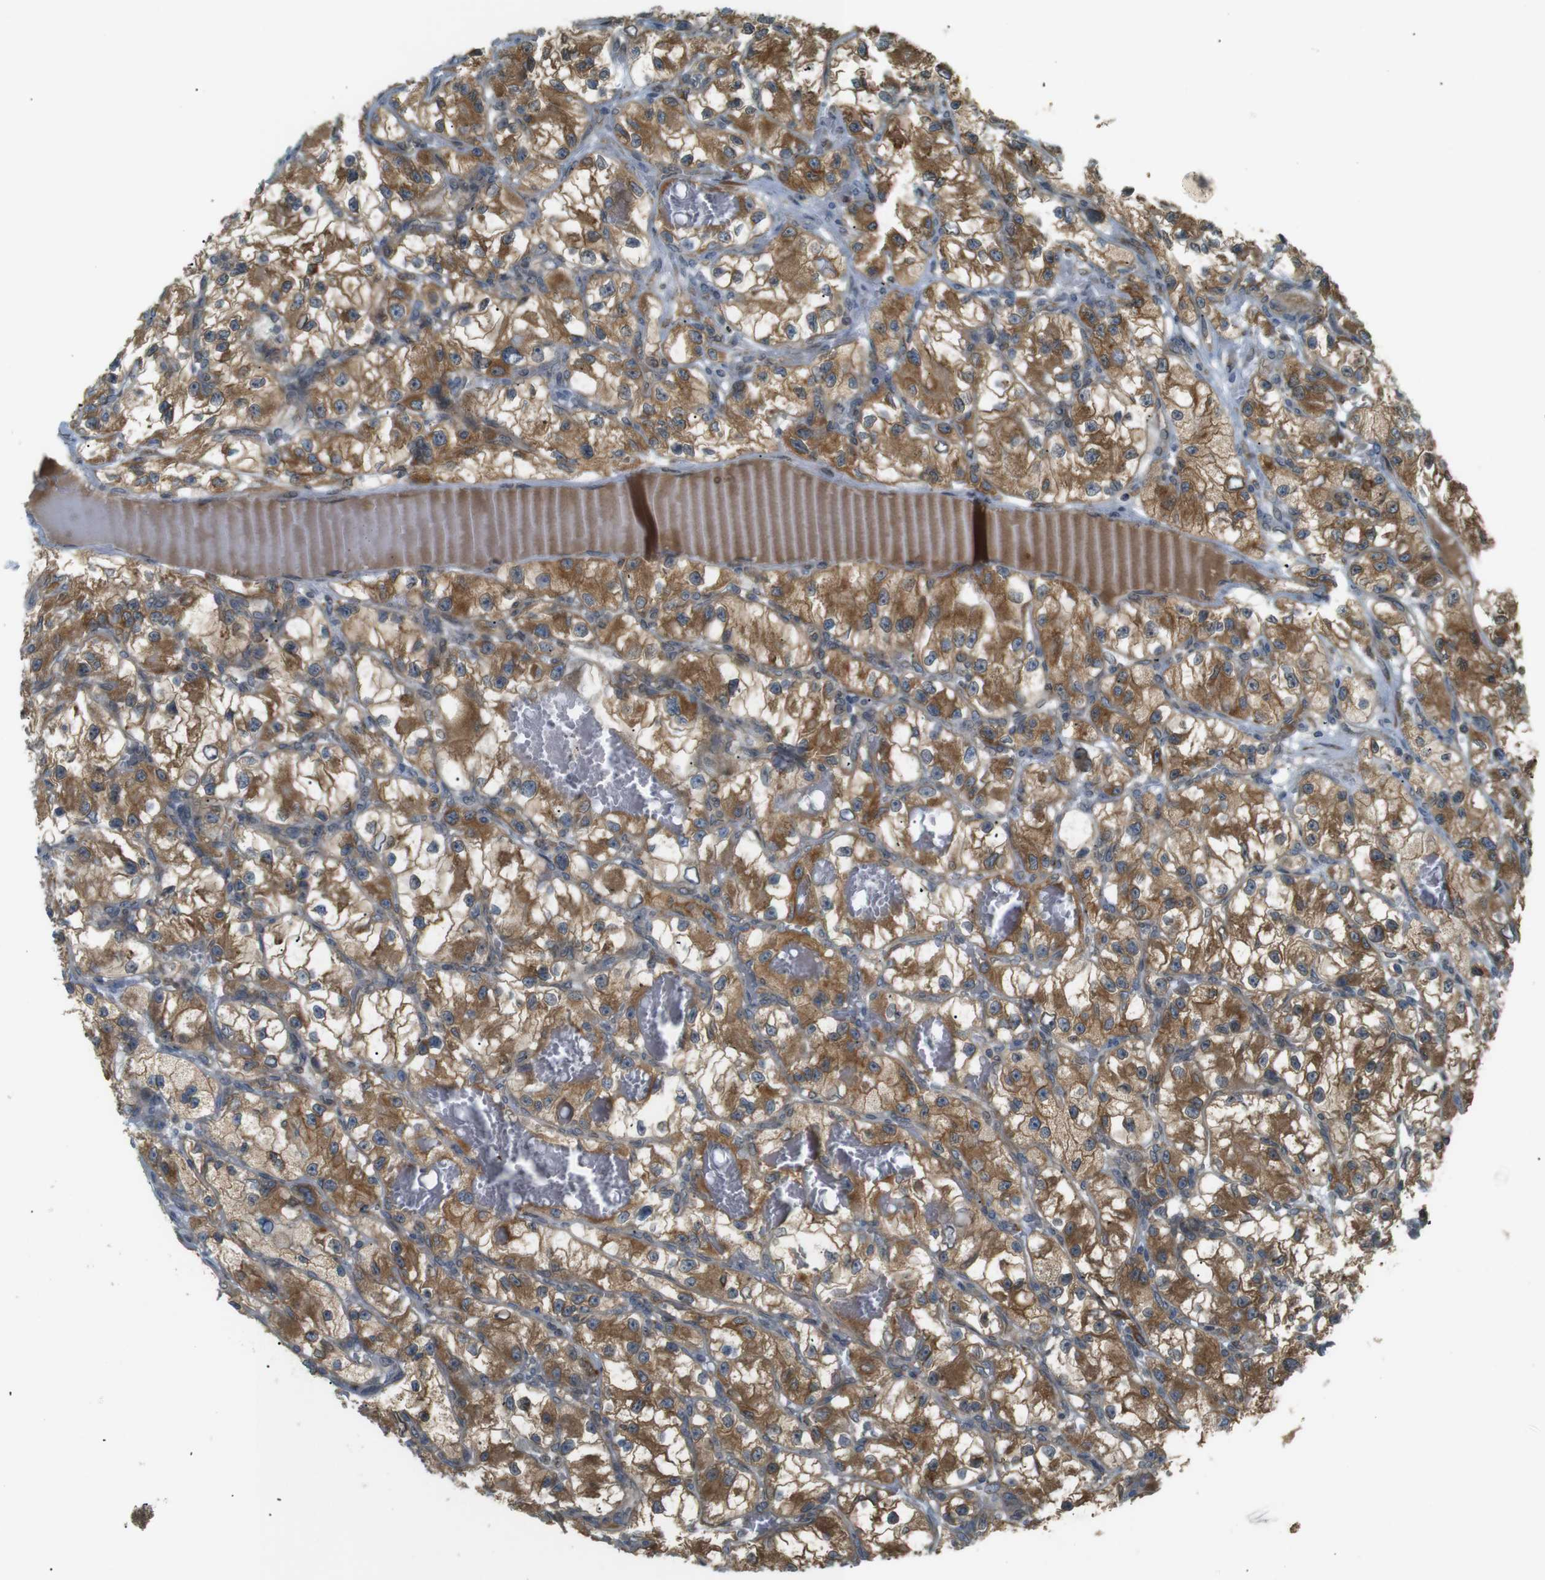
{"staining": {"intensity": "moderate", "quantity": ">75%", "location": "cytoplasmic/membranous"}, "tissue": "renal cancer", "cell_type": "Tumor cells", "image_type": "cancer", "snomed": [{"axis": "morphology", "description": "Adenocarcinoma, NOS"}, {"axis": "topography", "description": "Kidney"}], "caption": "Brown immunohistochemical staining in renal adenocarcinoma displays moderate cytoplasmic/membranous expression in about >75% of tumor cells.", "gene": "TMED4", "patient": {"sex": "female", "age": 57}}